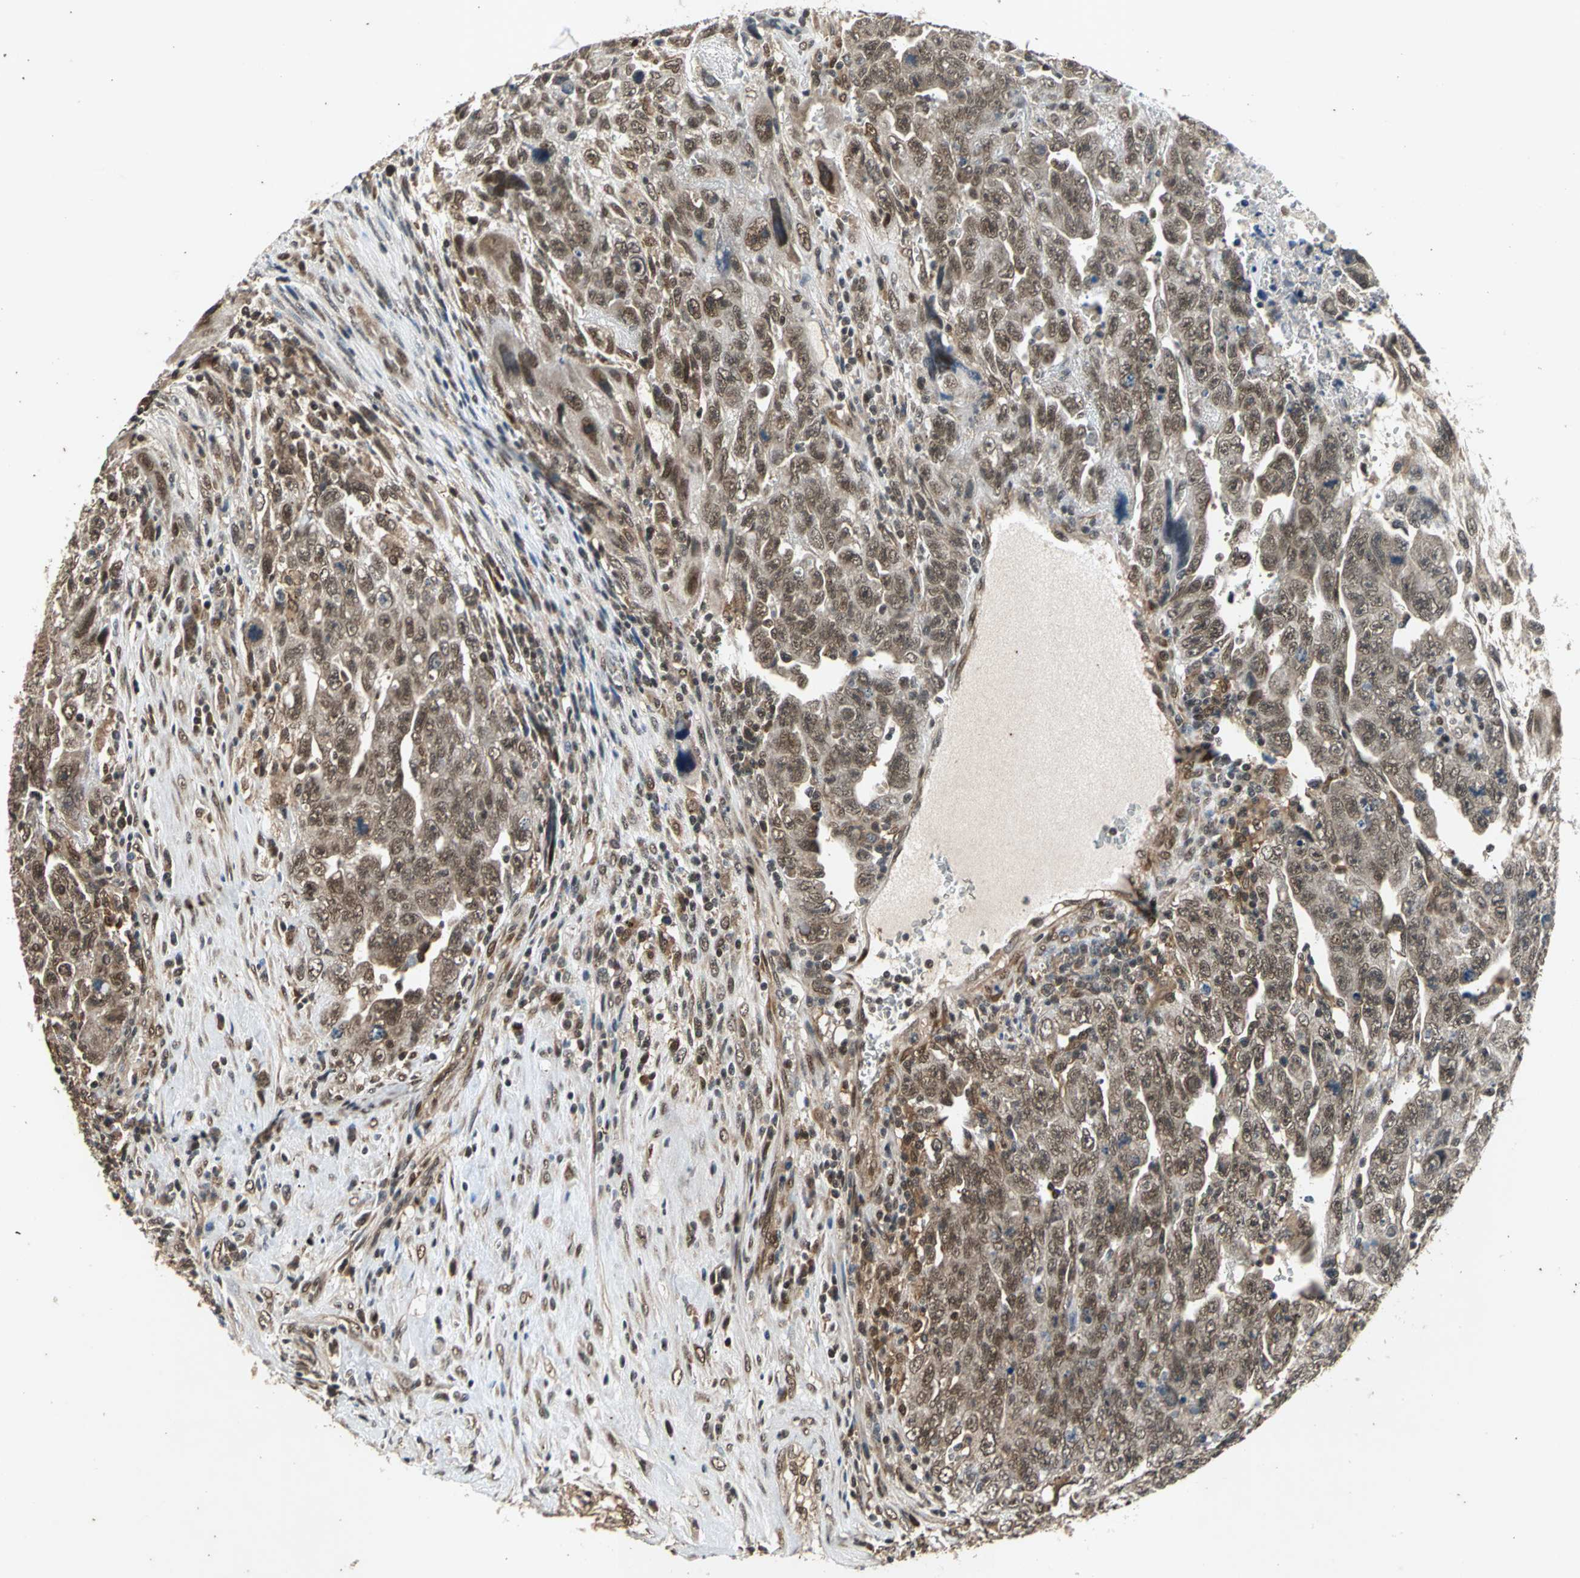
{"staining": {"intensity": "moderate", "quantity": ">75%", "location": "cytoplasmic/membranous,nuclear"}, "tissue": "testis cancer", "cell_type": "Tumor cells", "image_type": "cancer", "snomed": [{"axis": "morphology", "description": "Carcinoma, Embryonal, NOS"}, {"axis": "topography", "description": "Testis"}], "caption": "Testis embryonal carcinoma stained with DAB (3,3'-diaminobenzidine) IHC shows medium levels of moderate cytoplasmic/membranous and nuclear expression in approximately >75% of tumor cells.", "gene": "NOTCH3", "patient": {"sex": "male", "age": 28}}